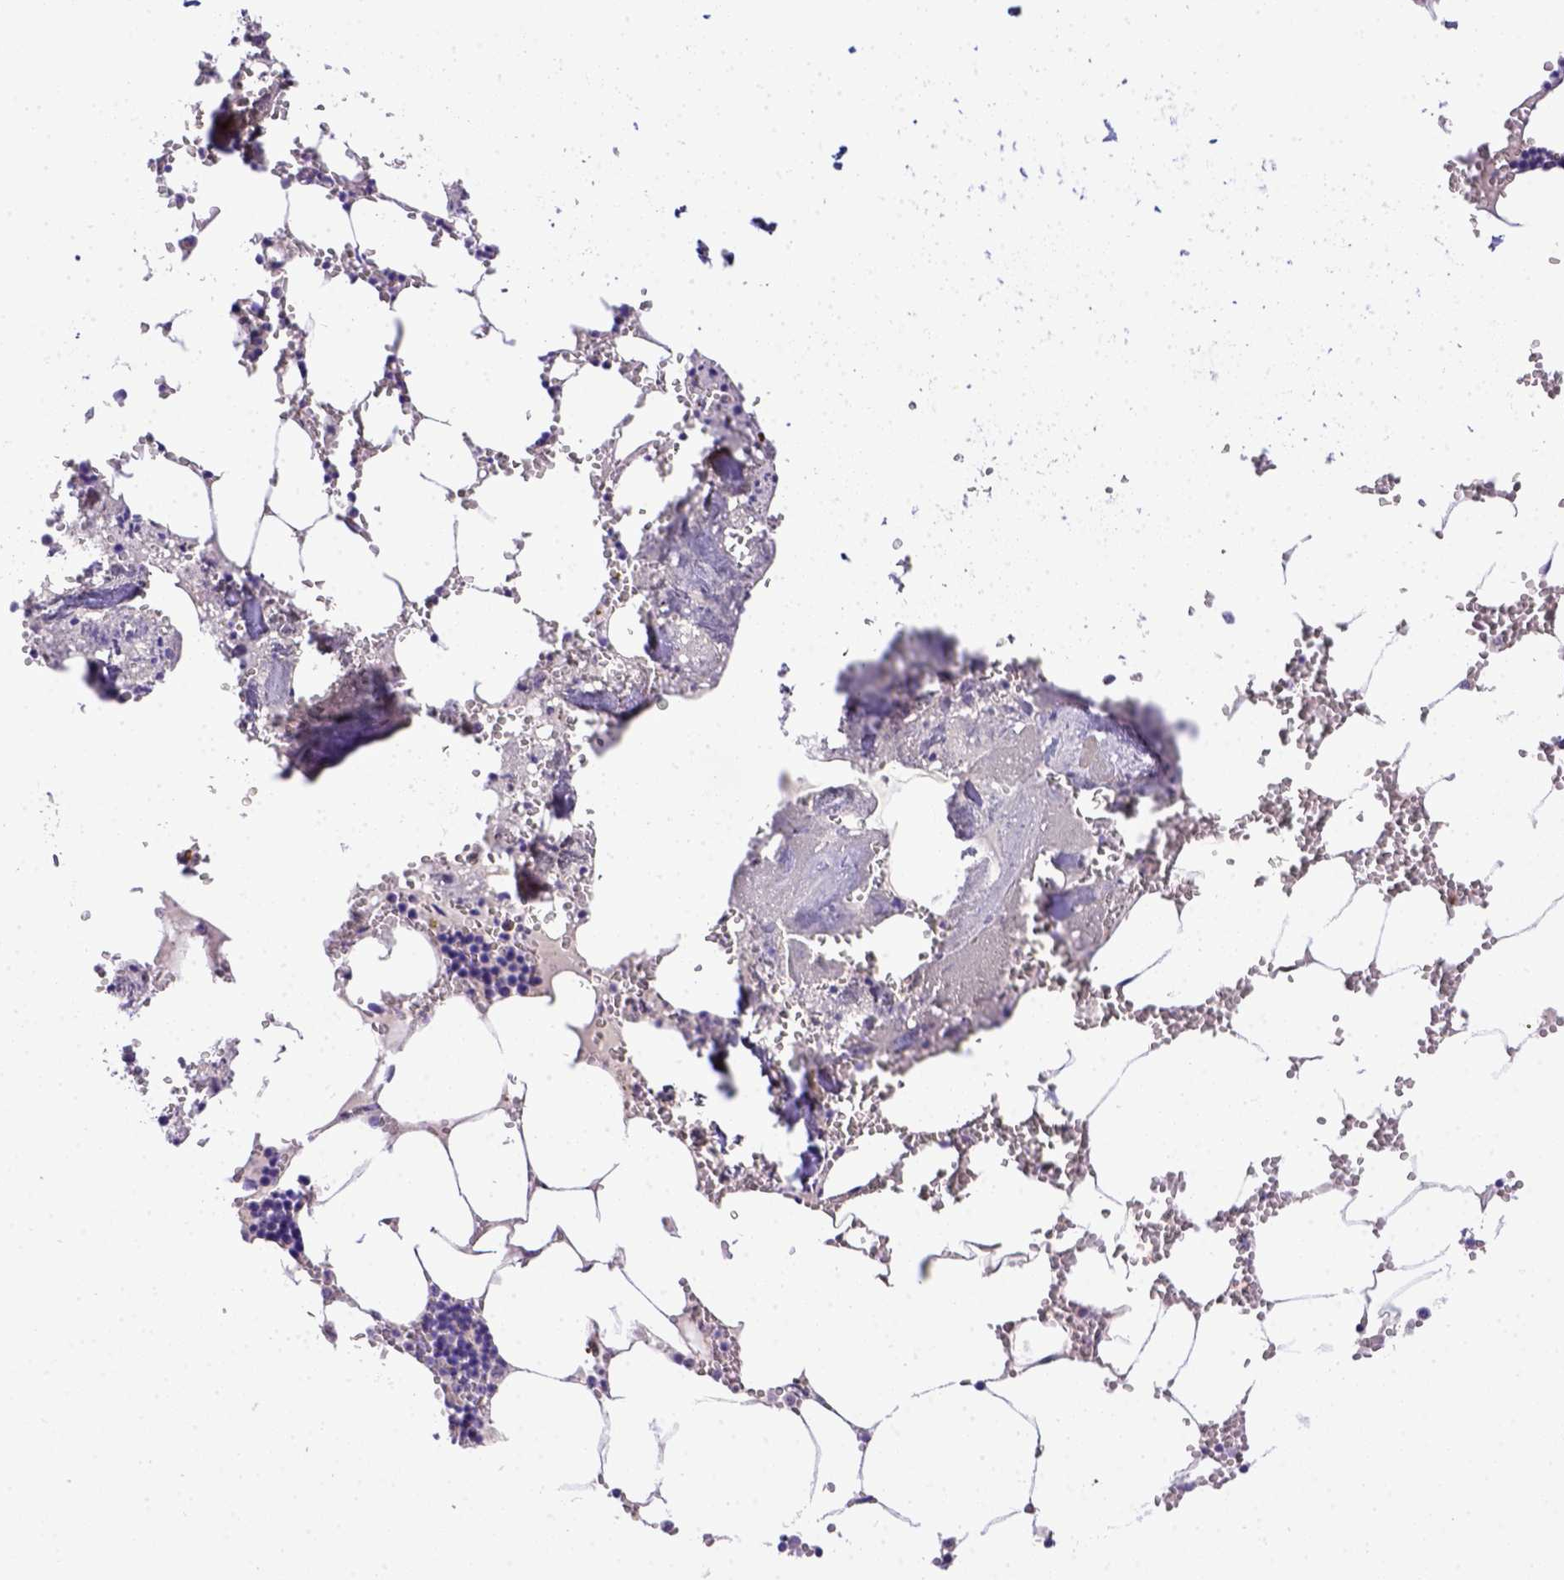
{"staining": {"intensity": "negative", "quantity": "none", "location": "none"}, "tissue": "bone marrow", "cell_type": "Hematopoietic cells", "image_type": "normal", "snomed": [{"axis": "morphology", "description": "Normal tissue, NOS"}, {"axis": "topography", "description": "Bone marrow"}], "caption": "Immunohistochemistry (IHC) of normal bone marrow reveals no staining in hematopoietic cells.", "gene": "BTN1A1", "patient": {"sex": "male", "age": 54}}